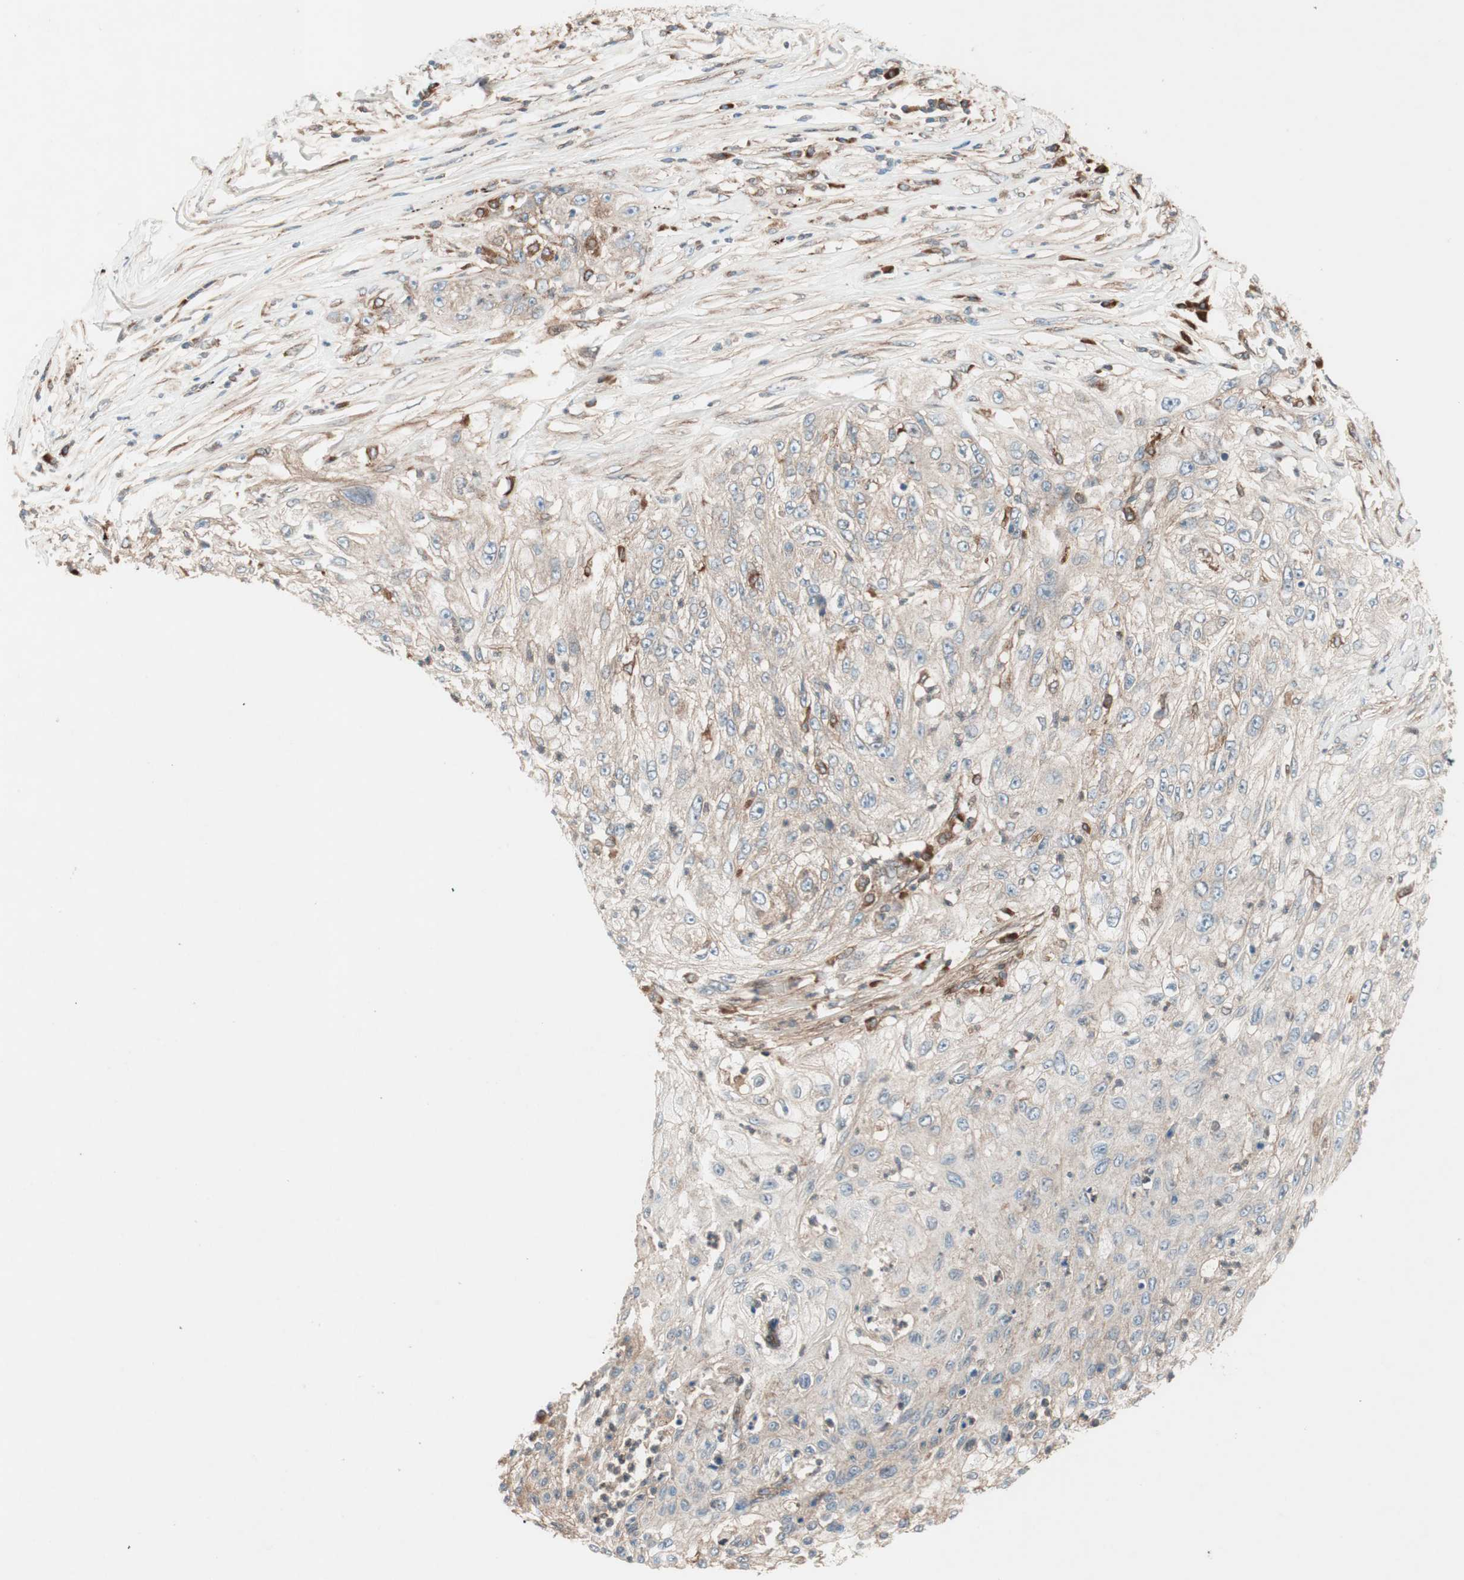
{"staining": {"intensity": "moderate", "quantity": ">75%", "location": "cytoplasmic/membranous"}, "tissue": "lung cancer", "cell_type": "Tumor cells", "image_type": "cancer", "snomed": [{"axis": "morphology", "description": "Inflammation, NOS"}, {"axis": "morphology", "description": "Squamous cell carcinoma, NOS"}, {"axis": "topography", "description": "Lymph node"}, {"axis": "topography", "description": "Soft tissue"}, {"axis": "topography", "description": "Lung"}], "caption": "Squamous cell carcinoma (lung) stained with a brown dye shows moderate cytoplasmic/membranous positive staining in approximately >75% of tumor cells.", "gene": "RAB5A", "patient": {"sex": "male", "age": 66}}